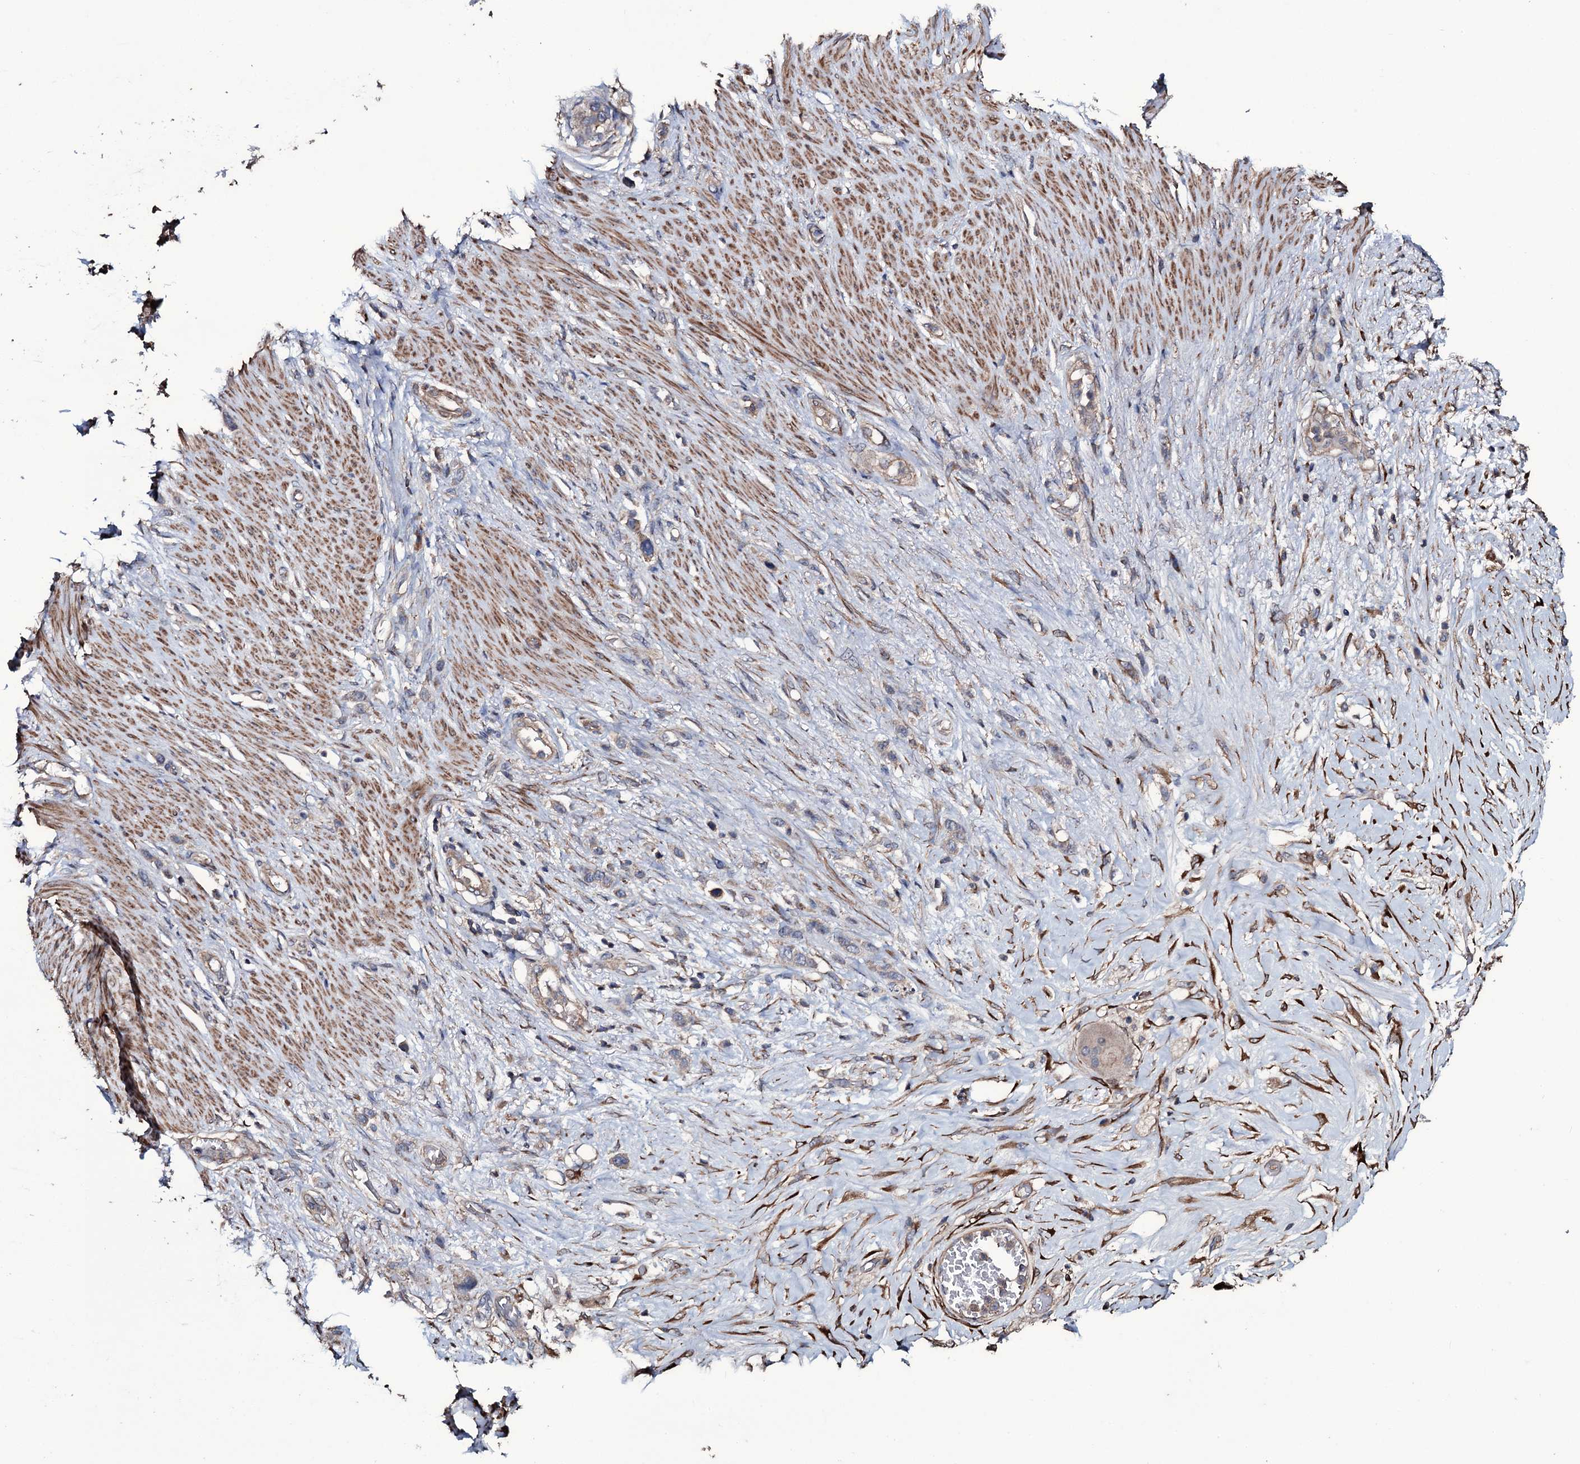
{"staining": {"intensity": "negative", "quantity": "none", "location": "none"}, "tissue": "stomach cancer", "cell_type": "Tumor cells", "image_type": "cancer", "snomed": [{"axis": "morphology", "description": "Adenocarcinoma, NOS"}, {"axis": "morphology", "description": "Adenocarcinoma, High grade"}, {"axis": "topography", "description": "Stomach, upper"}, {"axis": "topography", "description": "Stomach, lower"}], "caption": "Immunohistochemistry of human stomach cancer (adenocarcinoma (high-grade)) demonstrates no positivity in tumor cells.", "gene": "WIPF3", "patient": {"sex": "female", "age": 65}}